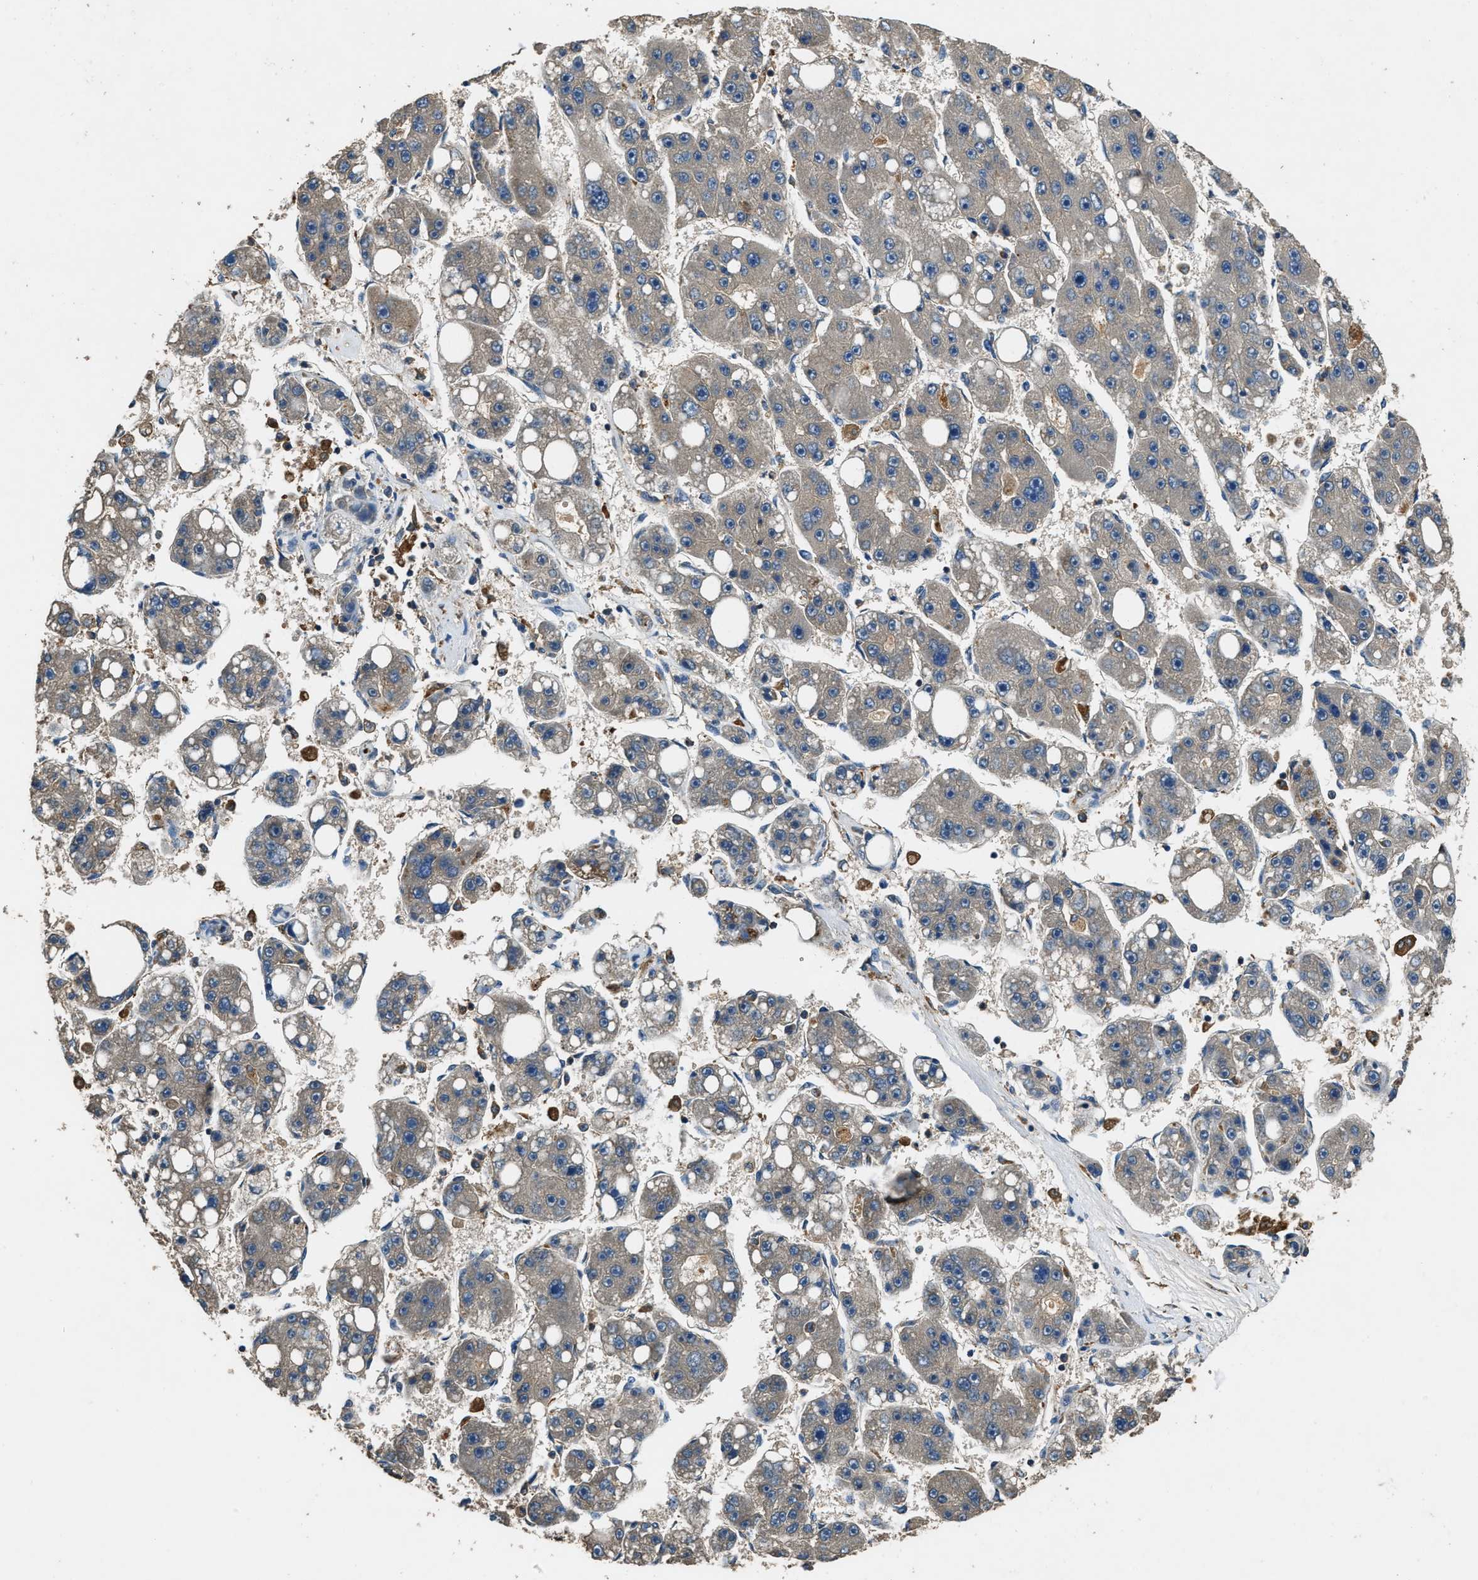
{"staining": {"intensity": "negative", "quantity": "none", "location": "none"}, "tissue": "liver cancer", "cell_type": "Tumor cells", "image_type": "cancer", "snomed": [{"axis": "morphology", "description": "Carcinoma, Hepatocellular, NOS"}, {"axis": "topography", "description": "Liver"}], "caption": "Immunohistochemistry of human hepatocellular carcinoma (liver) shows no positivity in tumor cells.", "gene": "BLOC1S1", "patient": {"sex": "female", "age": 61}}